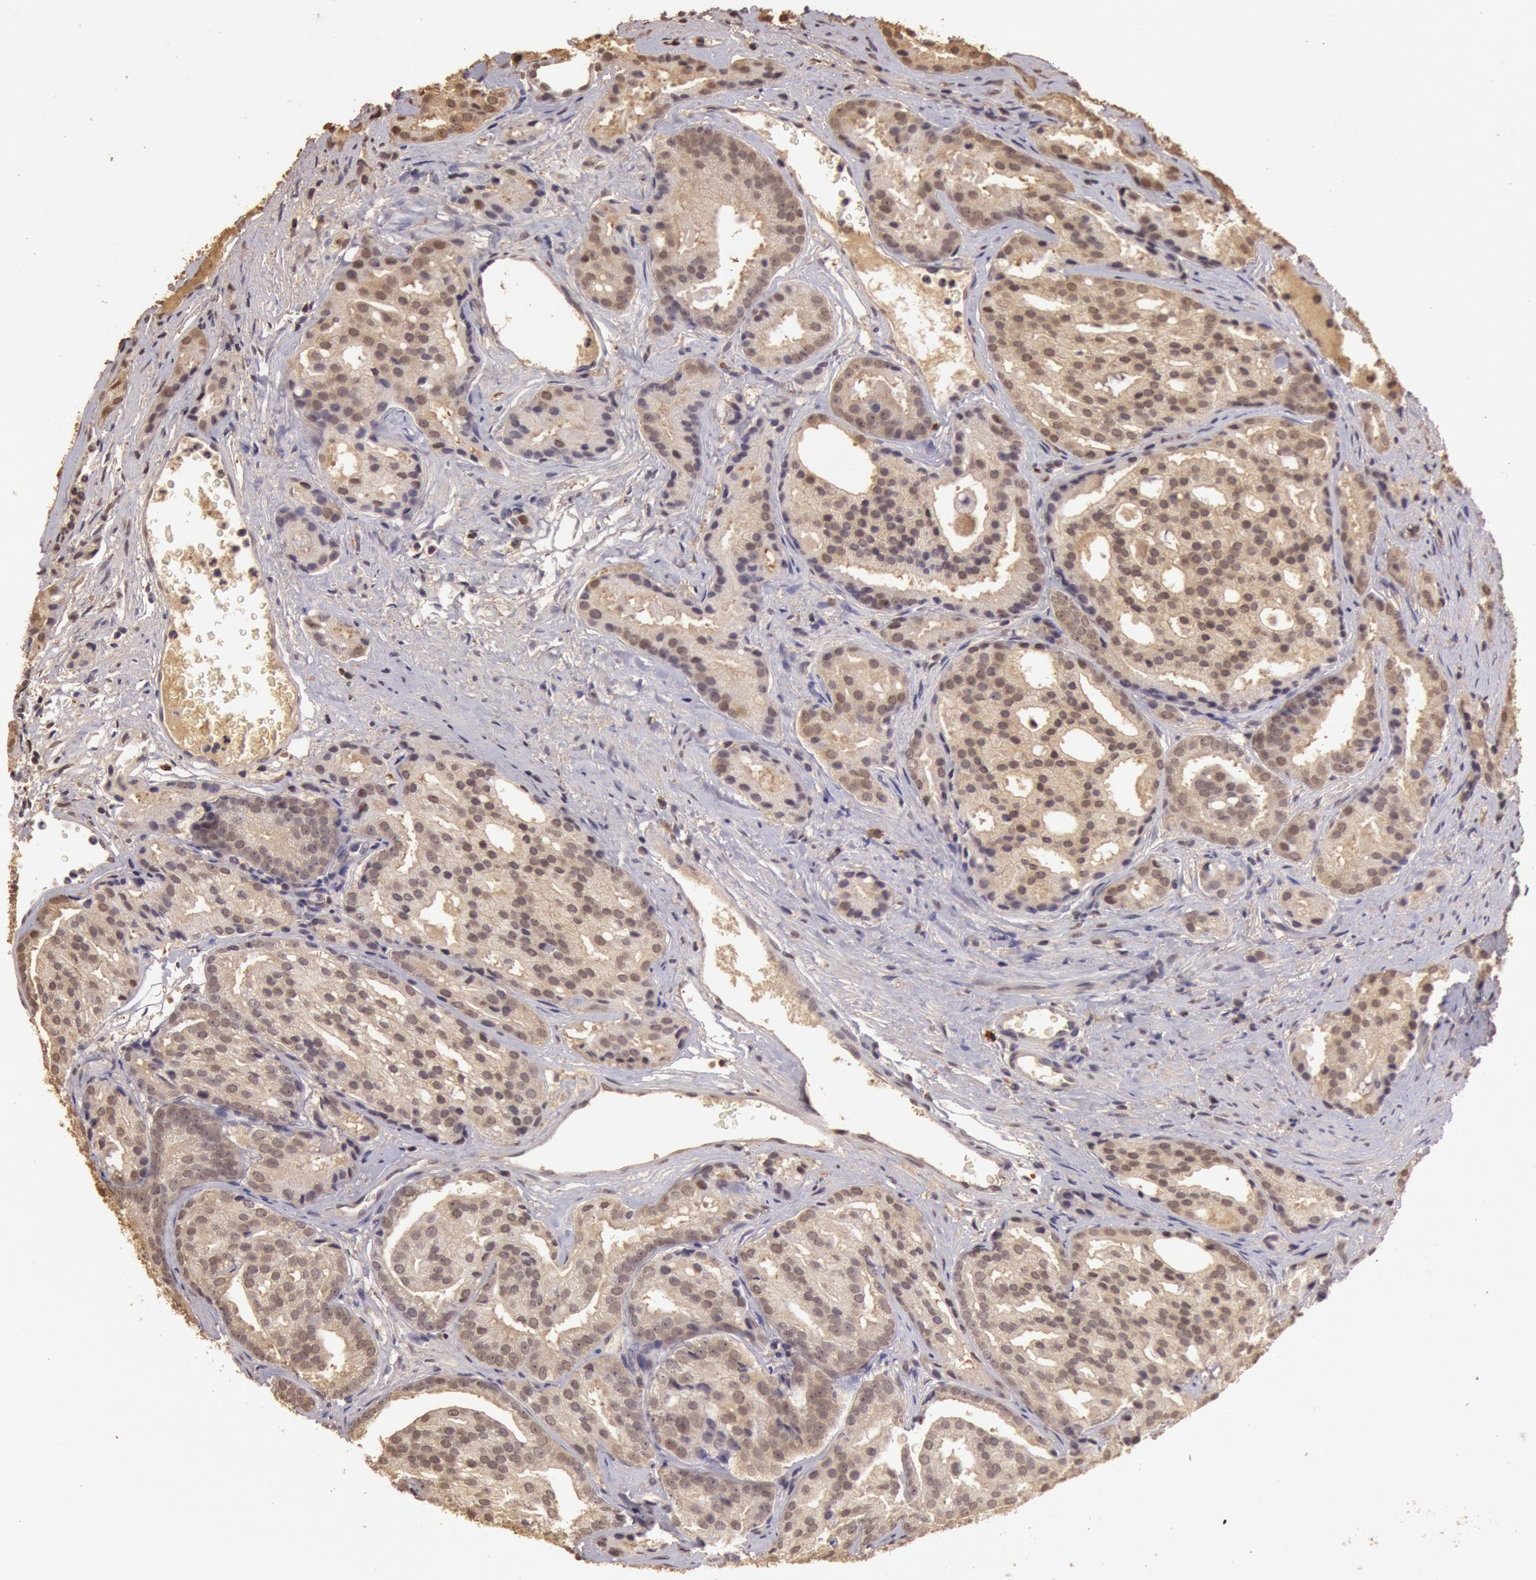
{"staining": {"intensity": "weak", "quantity": ">75%", "location": "cytoplasmic/membranous,nuclear"}, "tissue": "prostate cancer", "cell_type": "Tumor cells", "image_type": "cancer", "snomed": [{"axis": "morphology", "description": "Adenocarcinoma, High grade"}, {"axis": "topography", "description": "Prostate"}], "caption": "Immunohistochemical staining of human prostate cancer (adenocarcinoma (high-grade)) demonstrates low levels of weak cytoplasmic/membranous and nuclear protein expression in about >75% of tumor cells.", "gene": "SOD1", "patient": {"sex": "male", "age": 64}}